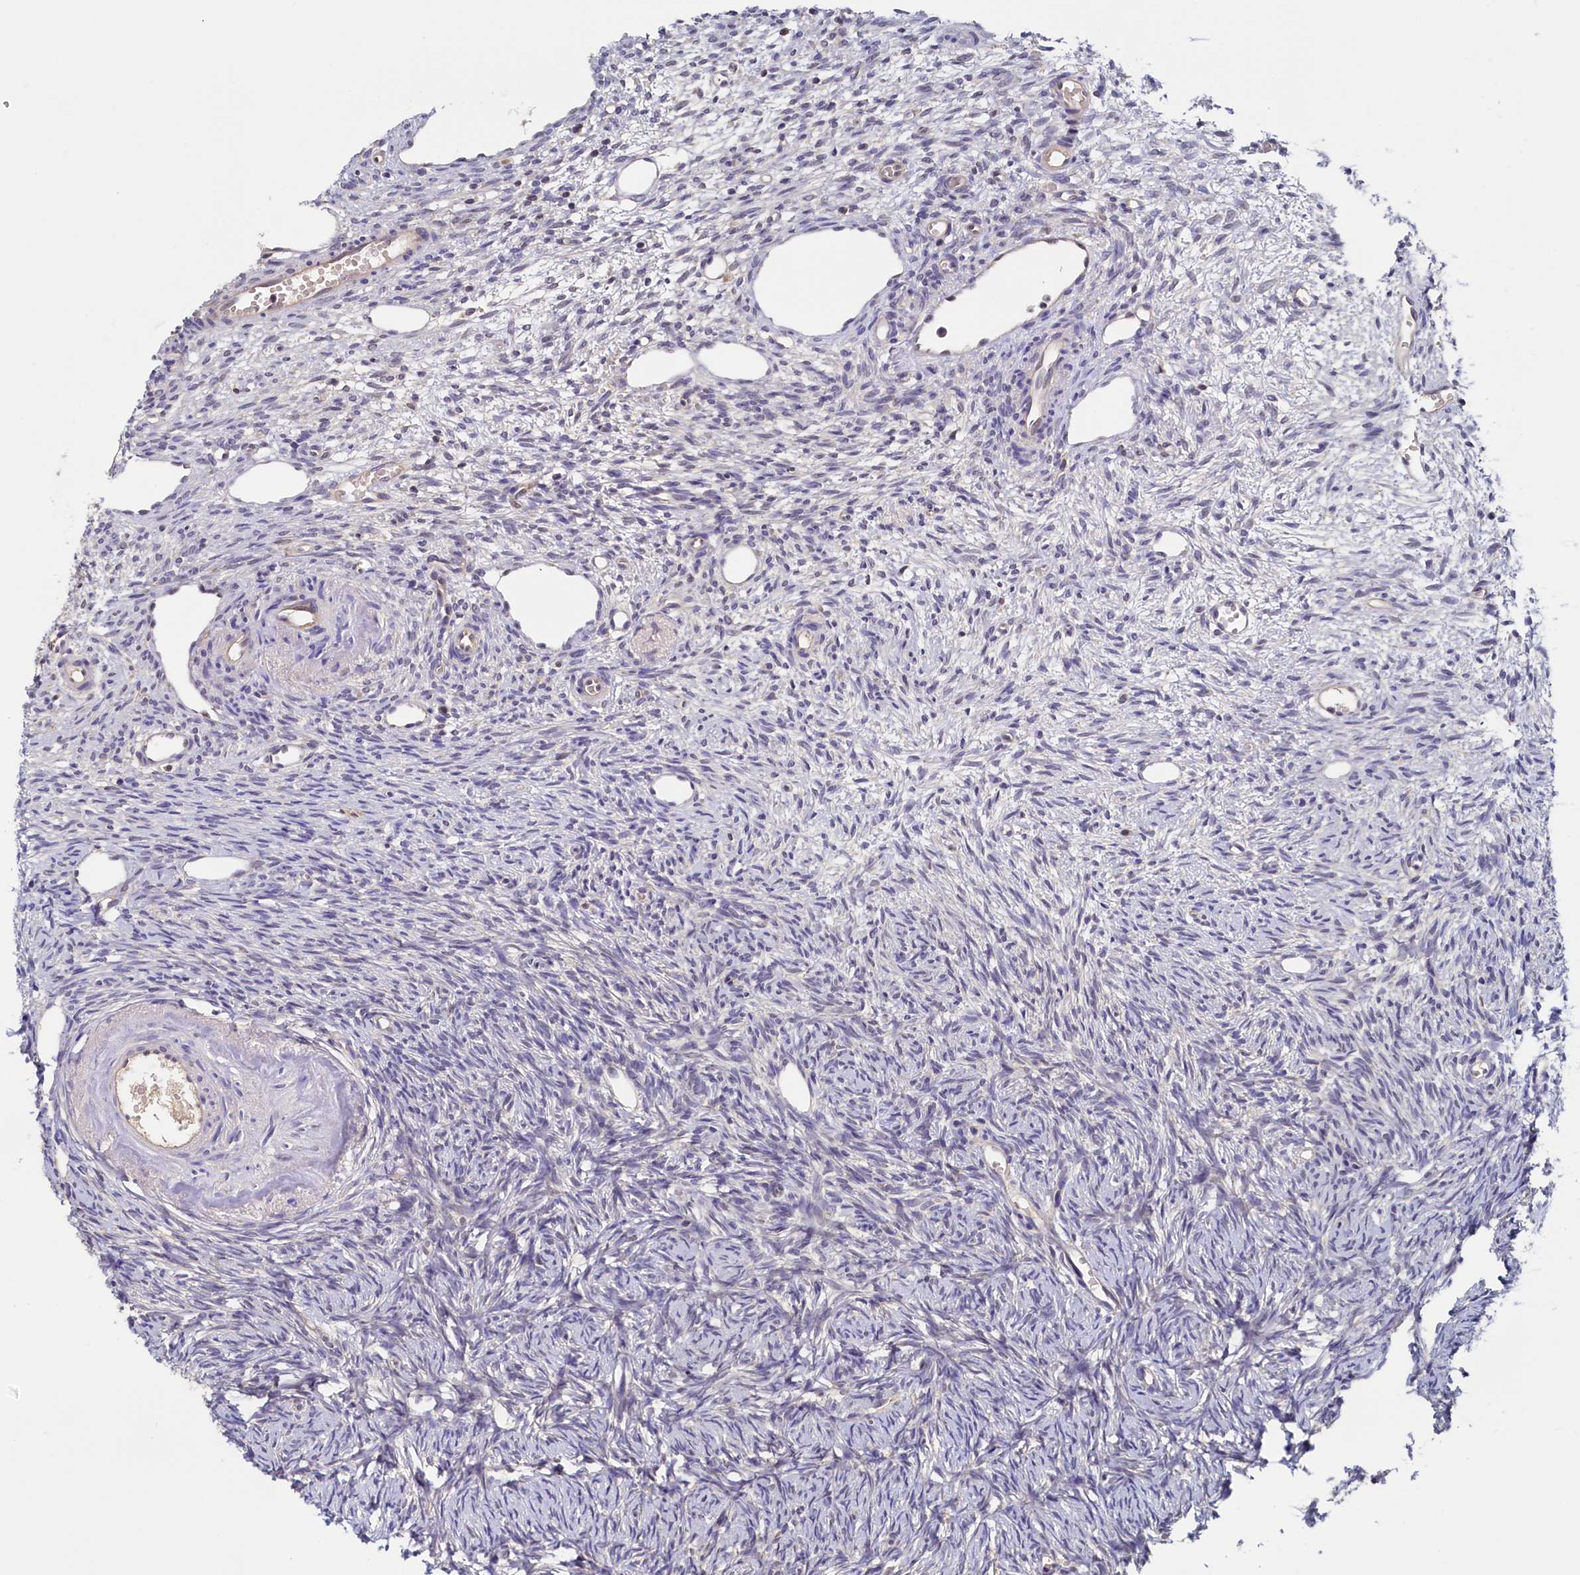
{"staining": {"intensity": "moderate", "quantity": "<25%", "location": "nuclear"}, "tissue": "ovary", "cell_type": "Ovarian stroma cells", "image_type": "normal", "snomed": [{"axis": "morphology", "description": "Normal tissue, NOS"}, {"axis": "topography", "description": "Ovary"}], "caption": "Immunohistochemistry (IHC) of normal human ovary exhibits low levels of moderate nuclear positivity in approximately <25% of ovarian stroma cells.", "gene": "PAAF1", "patient": {"sex": "female", "age": 51}}